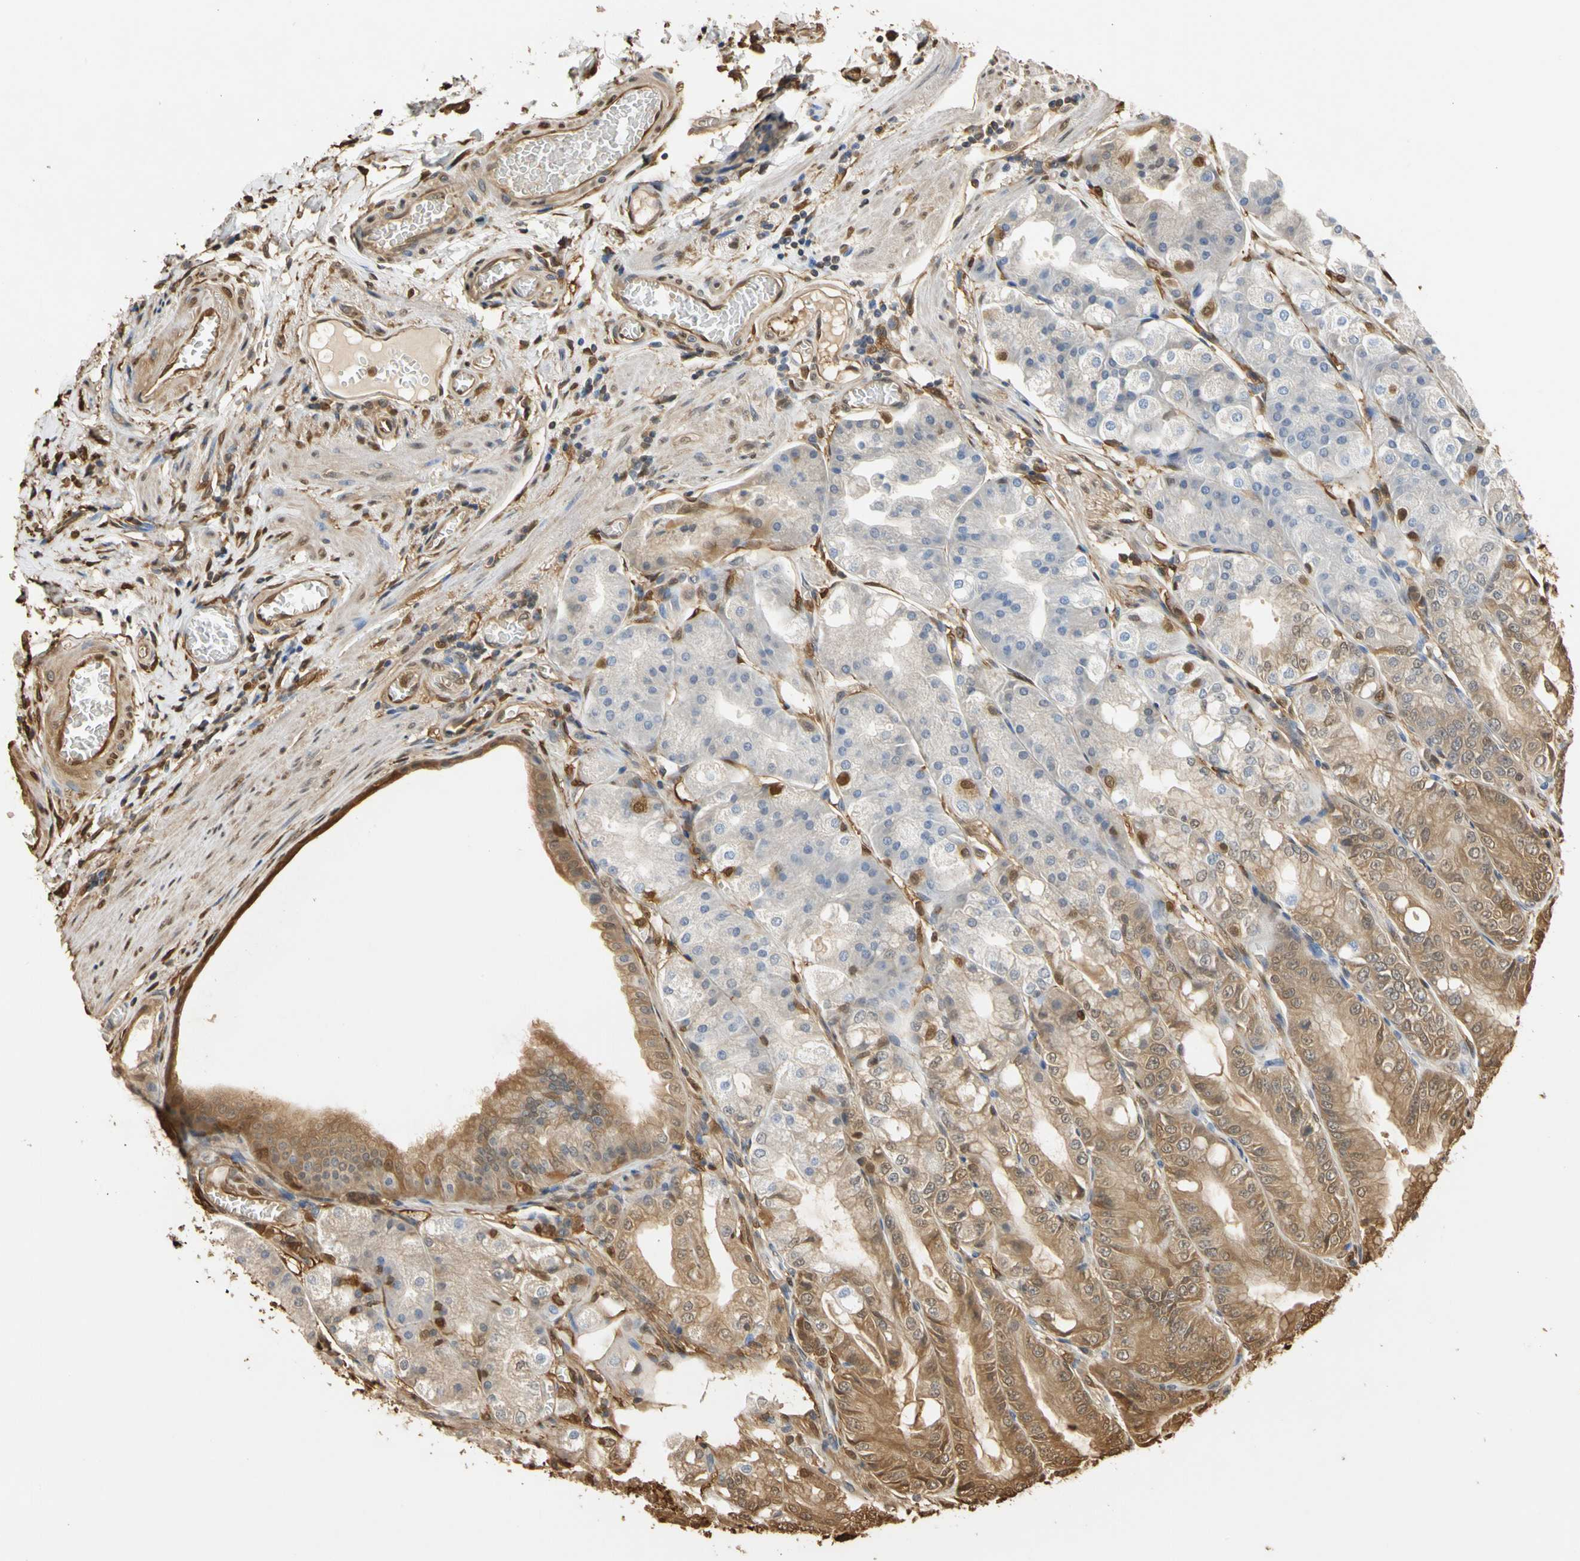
{"staining": {"intensity": "moderate", "quantity": "25%-75%", "location": "cytoplasmic/membranous,nuclear"}, "tissue": "stomach", "cell_type": "Glandular cells", "image_type": "normal", "snomed": [{"axis": "morphology", "description": "Normal tissue, NOS"}, {"axis": "topography", "description": "Stomach, lower"}], "caption": "Stomach was stained to show a protein in brown. There is medium levels of moderate cytoplasmic/membranous,nuclear positivity in about 25%-75% of glandular cells. Nuclei are stained in blue.", "gene": "S100A6", "patient": {"sex": "male", "age": 71}}